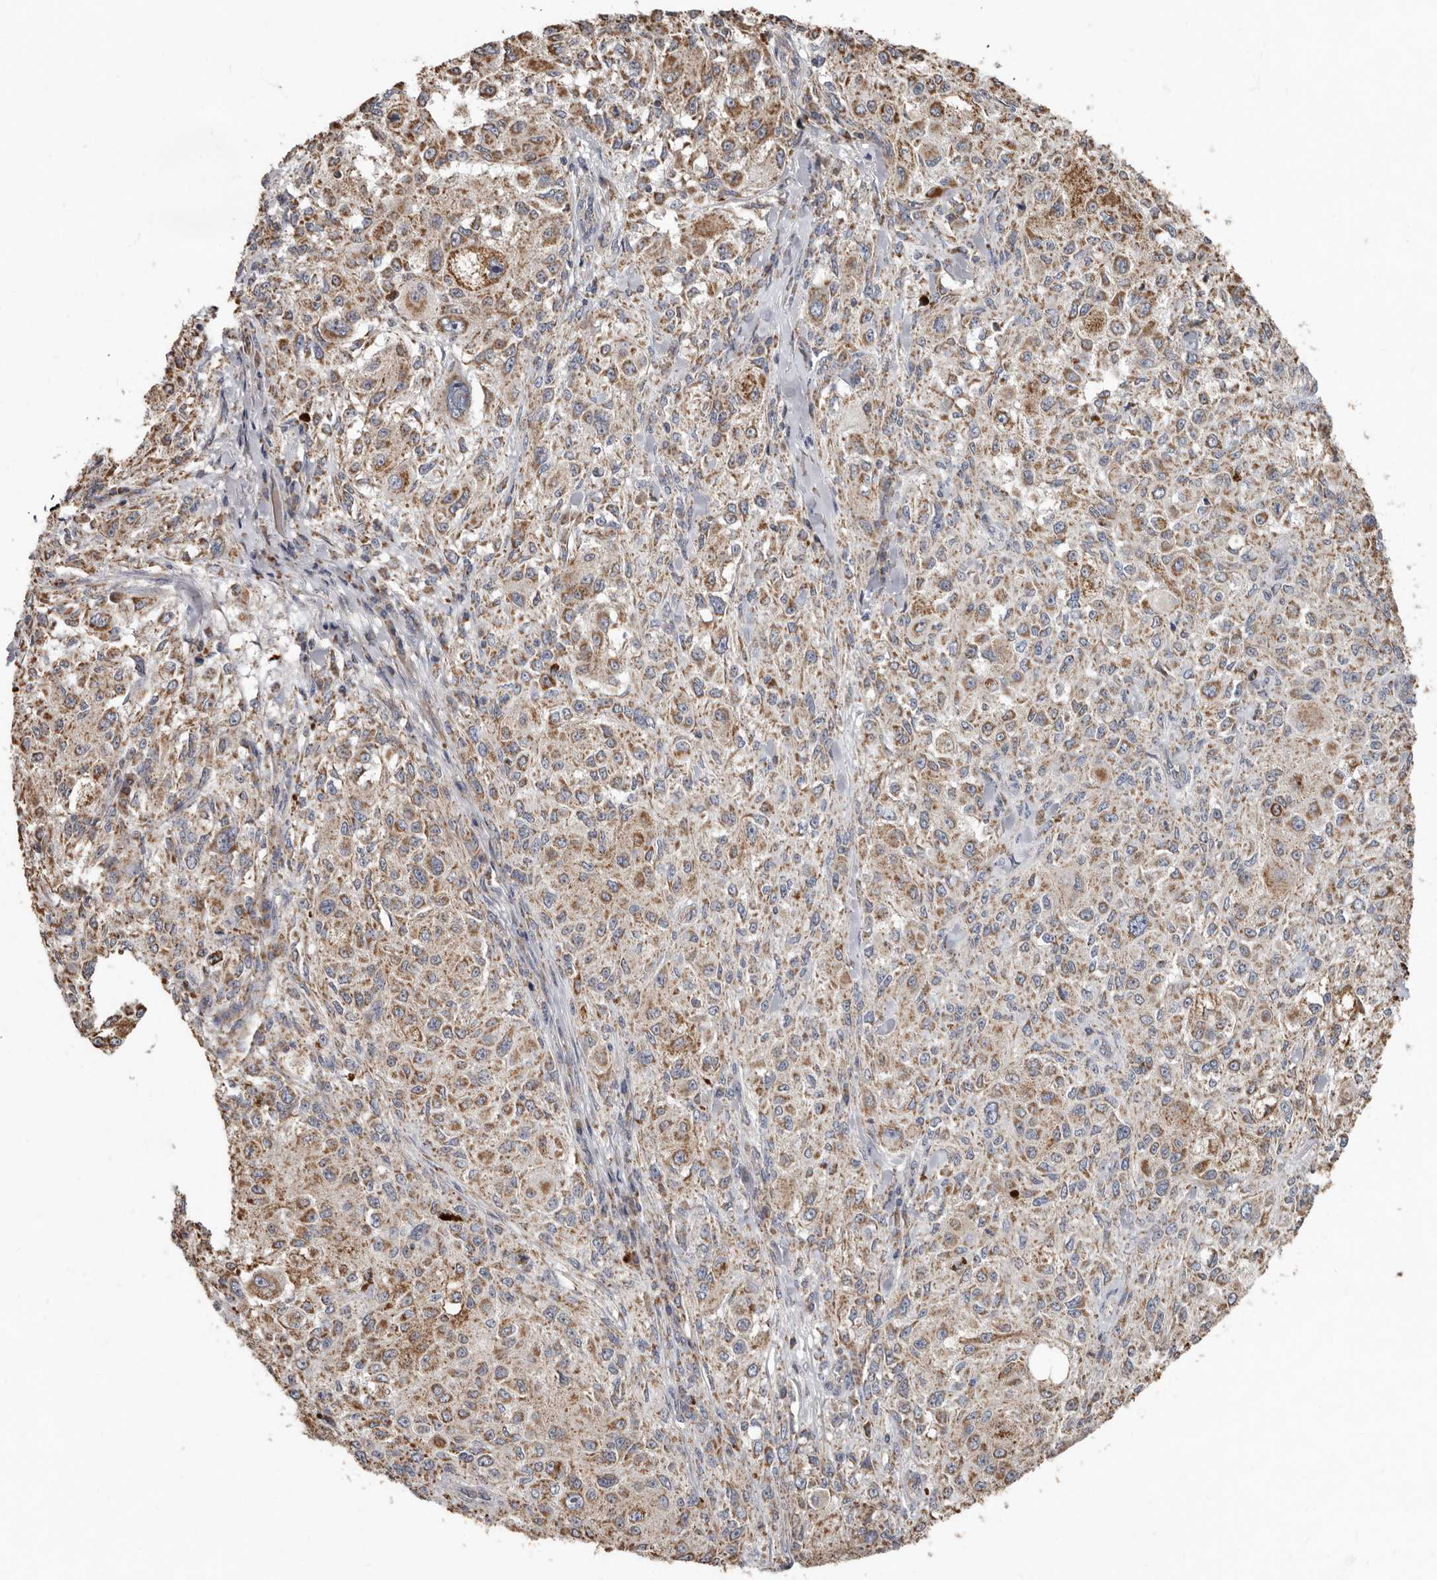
{"staining": {"intensity": "moderate", "quantity": ">75%", "location": "cytoplasmic/membranous"}, "tissue": "melanoma", "cell_type": "Tumor cells", "image_type": "cancer", "snomed": [{"axis": "morphology", "description": "Necrosis, NOS"}, {"axis": "morphology", "description": "Malignant melanoma, NOS"}, {"axis": "topography", "description": "Skin"}], "caption": "IHC of malignant melanoma shows medium levels of moderate cytoplasmic/membranous positivity in approximately >75% of tumor cells.", "gene": "KIF26B", "patient": {"sex": "female", "age": 87}}